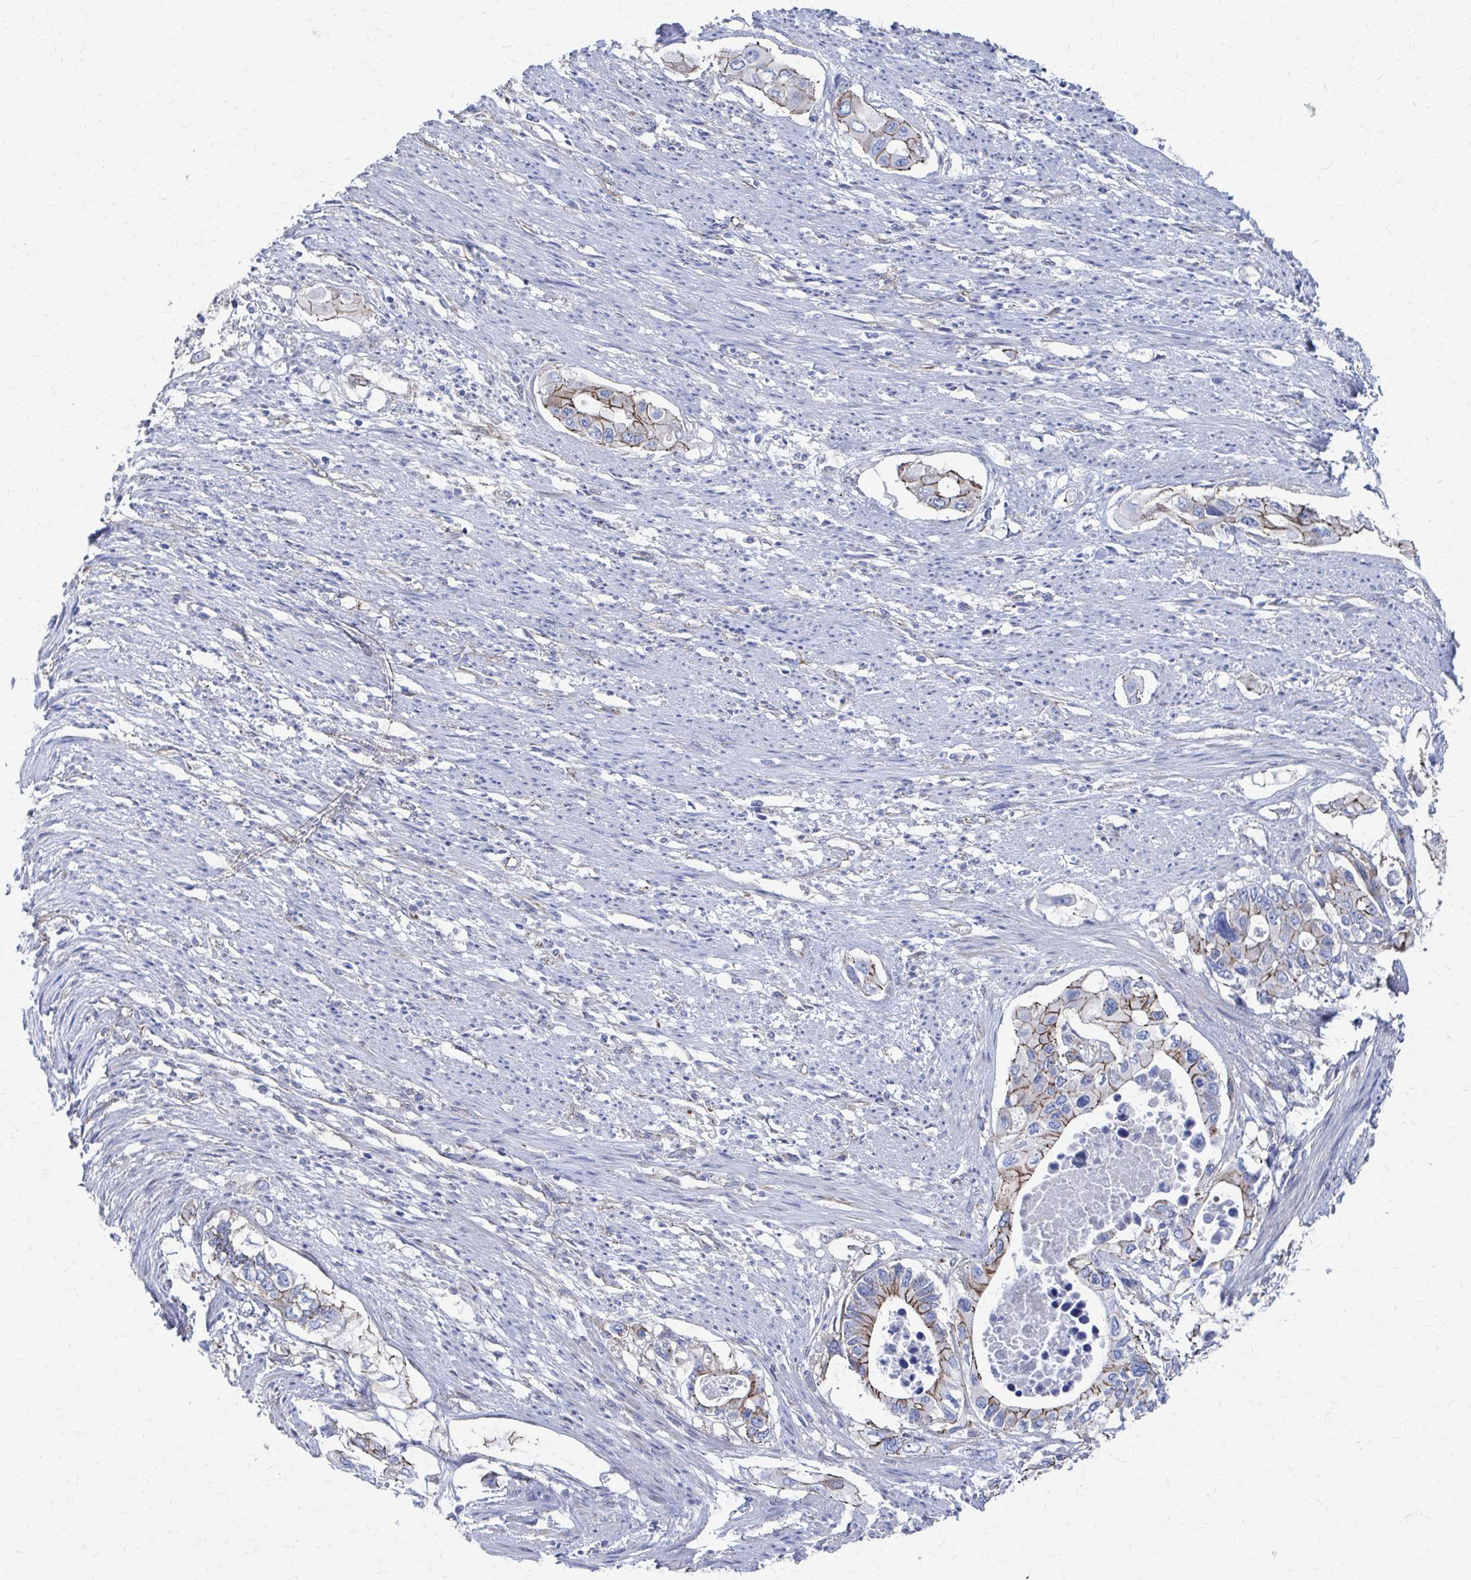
{"staining": {"intensity": "moderate", "quantity": "25%-75%", "location": "cytoplasmic/membranous"}, "tissue": "pancreatic cancer", "cell_type": "Tumor cells", "image_type": "cancer", "snomed": [{"axis": "morphology", "description": "Adenocarcinoma, NOS"}, {"axis": "topography", "description": "Pancreas"}], "caption": "Pancreatic cancer tissue exhibits moderate cytoplasmic/membranous staining in approximately 25%-75% of tumor cells, visualized by immunohistochemistry.", "gene": "PLEKHG7", "patient": {"sex": "female", "age": 63}}